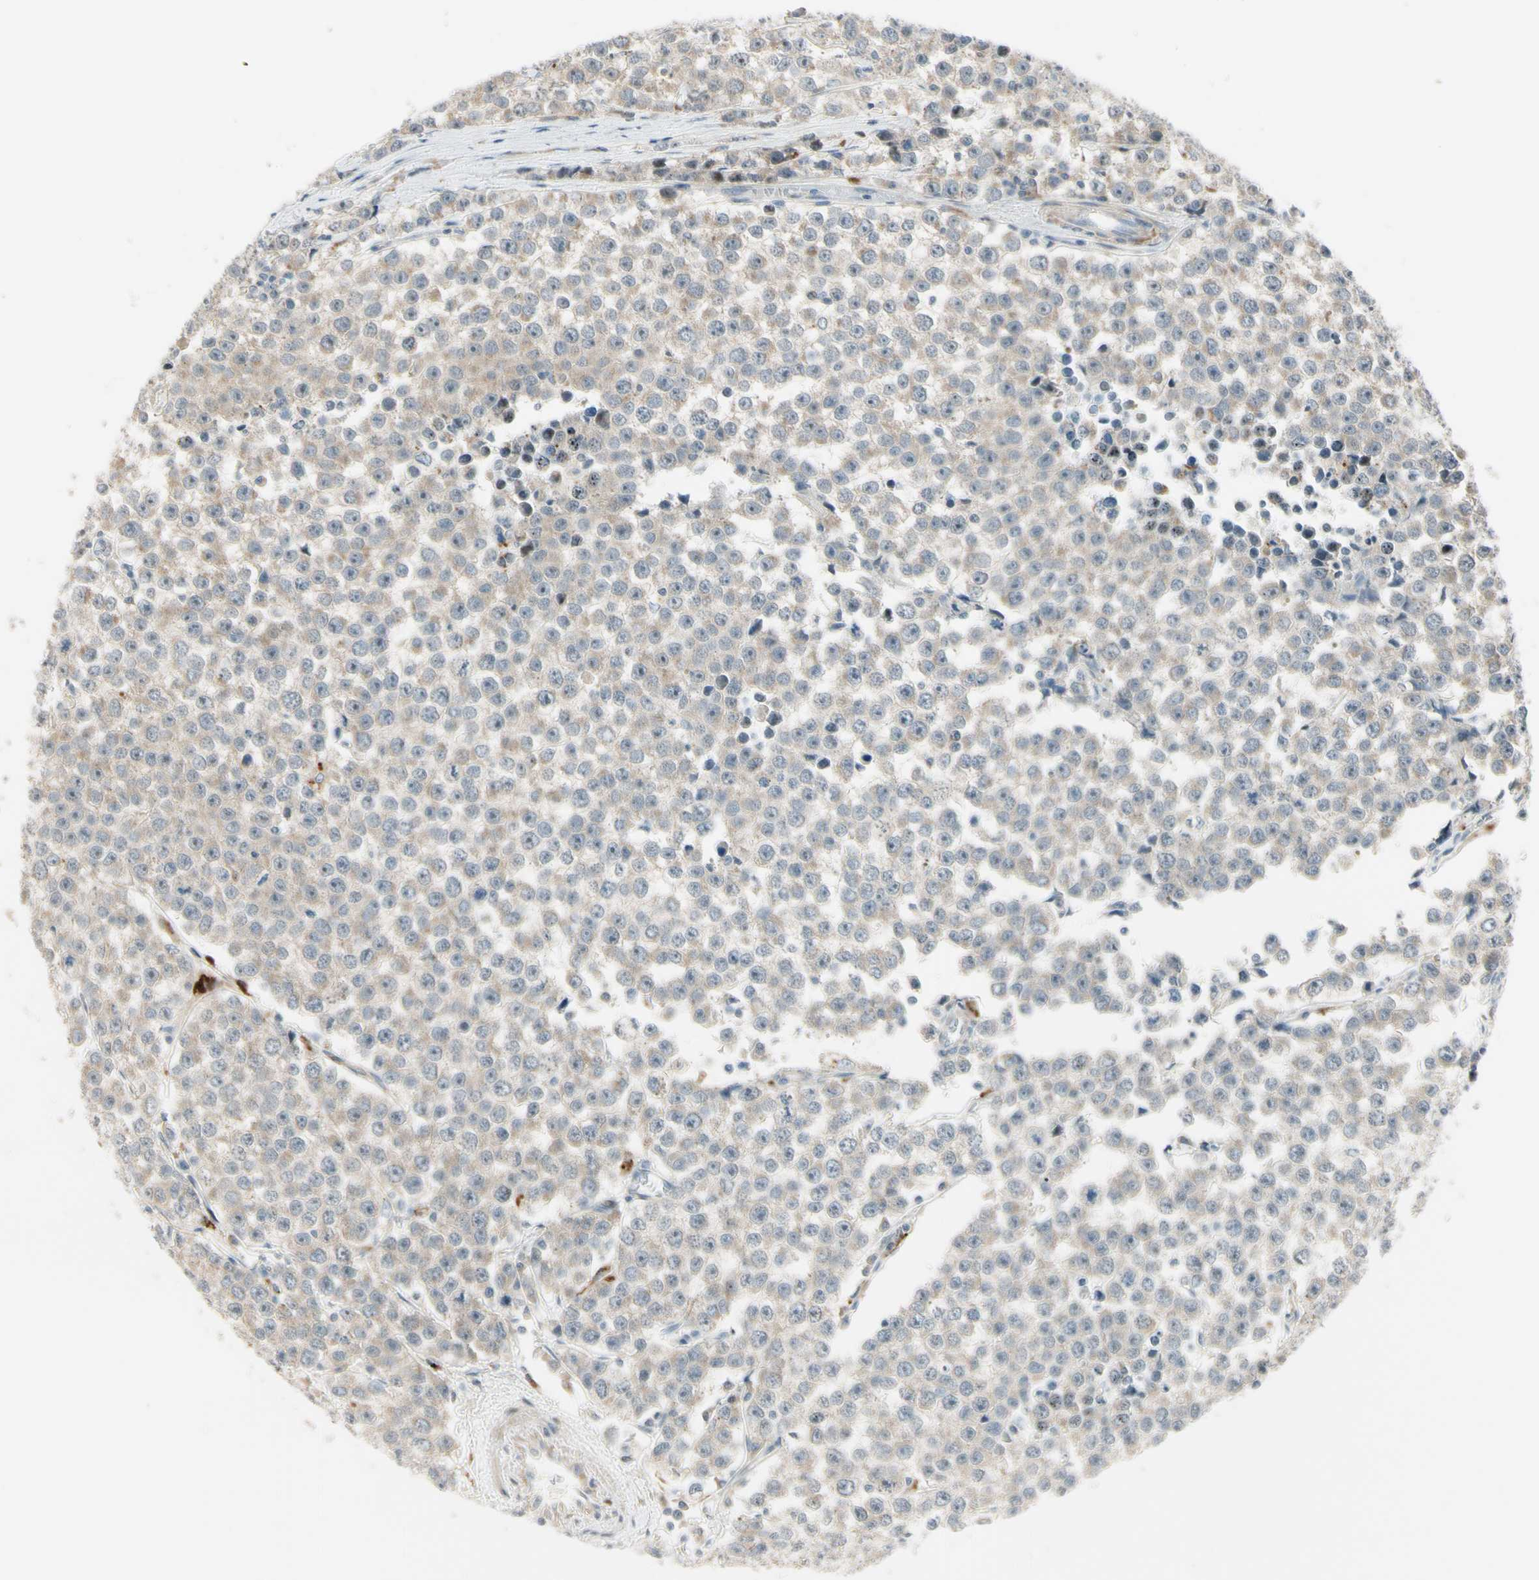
{"staining": {"intensity": "weak", "quantity": "<25%", "location": "cytoplasmic/membranous"}, "tissue": "testis cancer", "cell_type": "Tumor cells", "image_type": "cancer", "snomed": [{"axis": "morphology", "description": "Seminoma, NOS"}, {"axis": "morphology", "description": "Carcinoma, Embryonal, NOS"}, {"axis": "topography", "description": "Testis"}], "caption": "Image shows no protein staining in tumor cells of testis cancer (embryonal carcinoma) tissue. (Brightfield microscopy of DAB (3,3'-diaminobenzidine) IHC at high magnification).", "gene": "NDFIP1", "patient": {"sex": "male", "age": 52}}